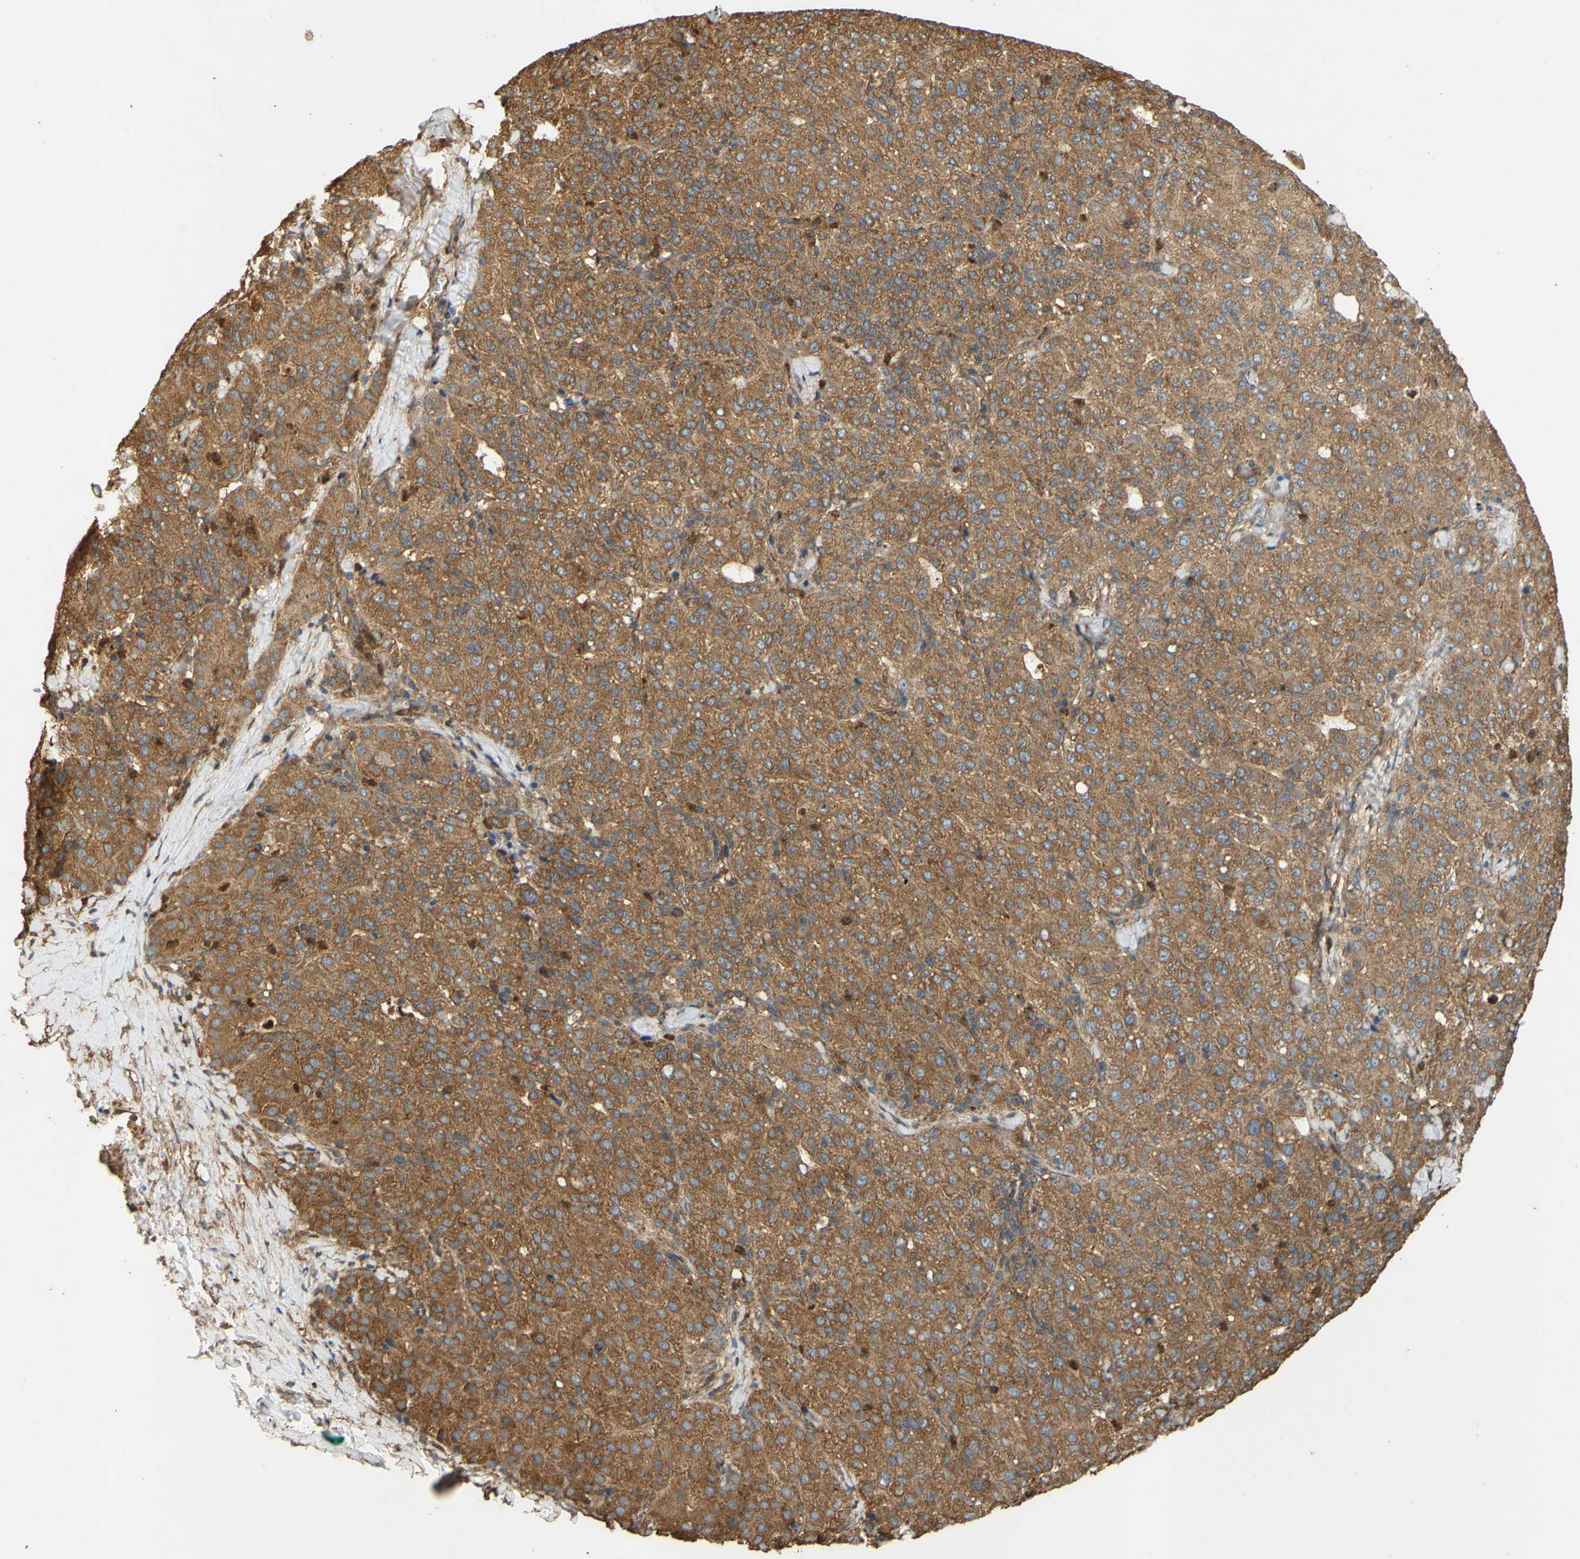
{"staining": {"intensity": "moderate", "quantity": ">75%", "location": "cytoplasmic/membranous"}, "tissue": "liver cancer", "cell_type": "Tumor cells", "image_type": "cancer", "snomed": [{"axis": "morphology", "description": "Carcinoma, Hepatocellular, NOS"}, {"axis": "topography", "description": "Liver"}], "caption": "Immunohistochemical staining of hepatocellular carcinoma (liver) shows moderate cytoplasmic/membranous protein expression in about >75% of tumor cells.", "gene": "CTTN", "patient": {"sex": "male", "age": 65}}